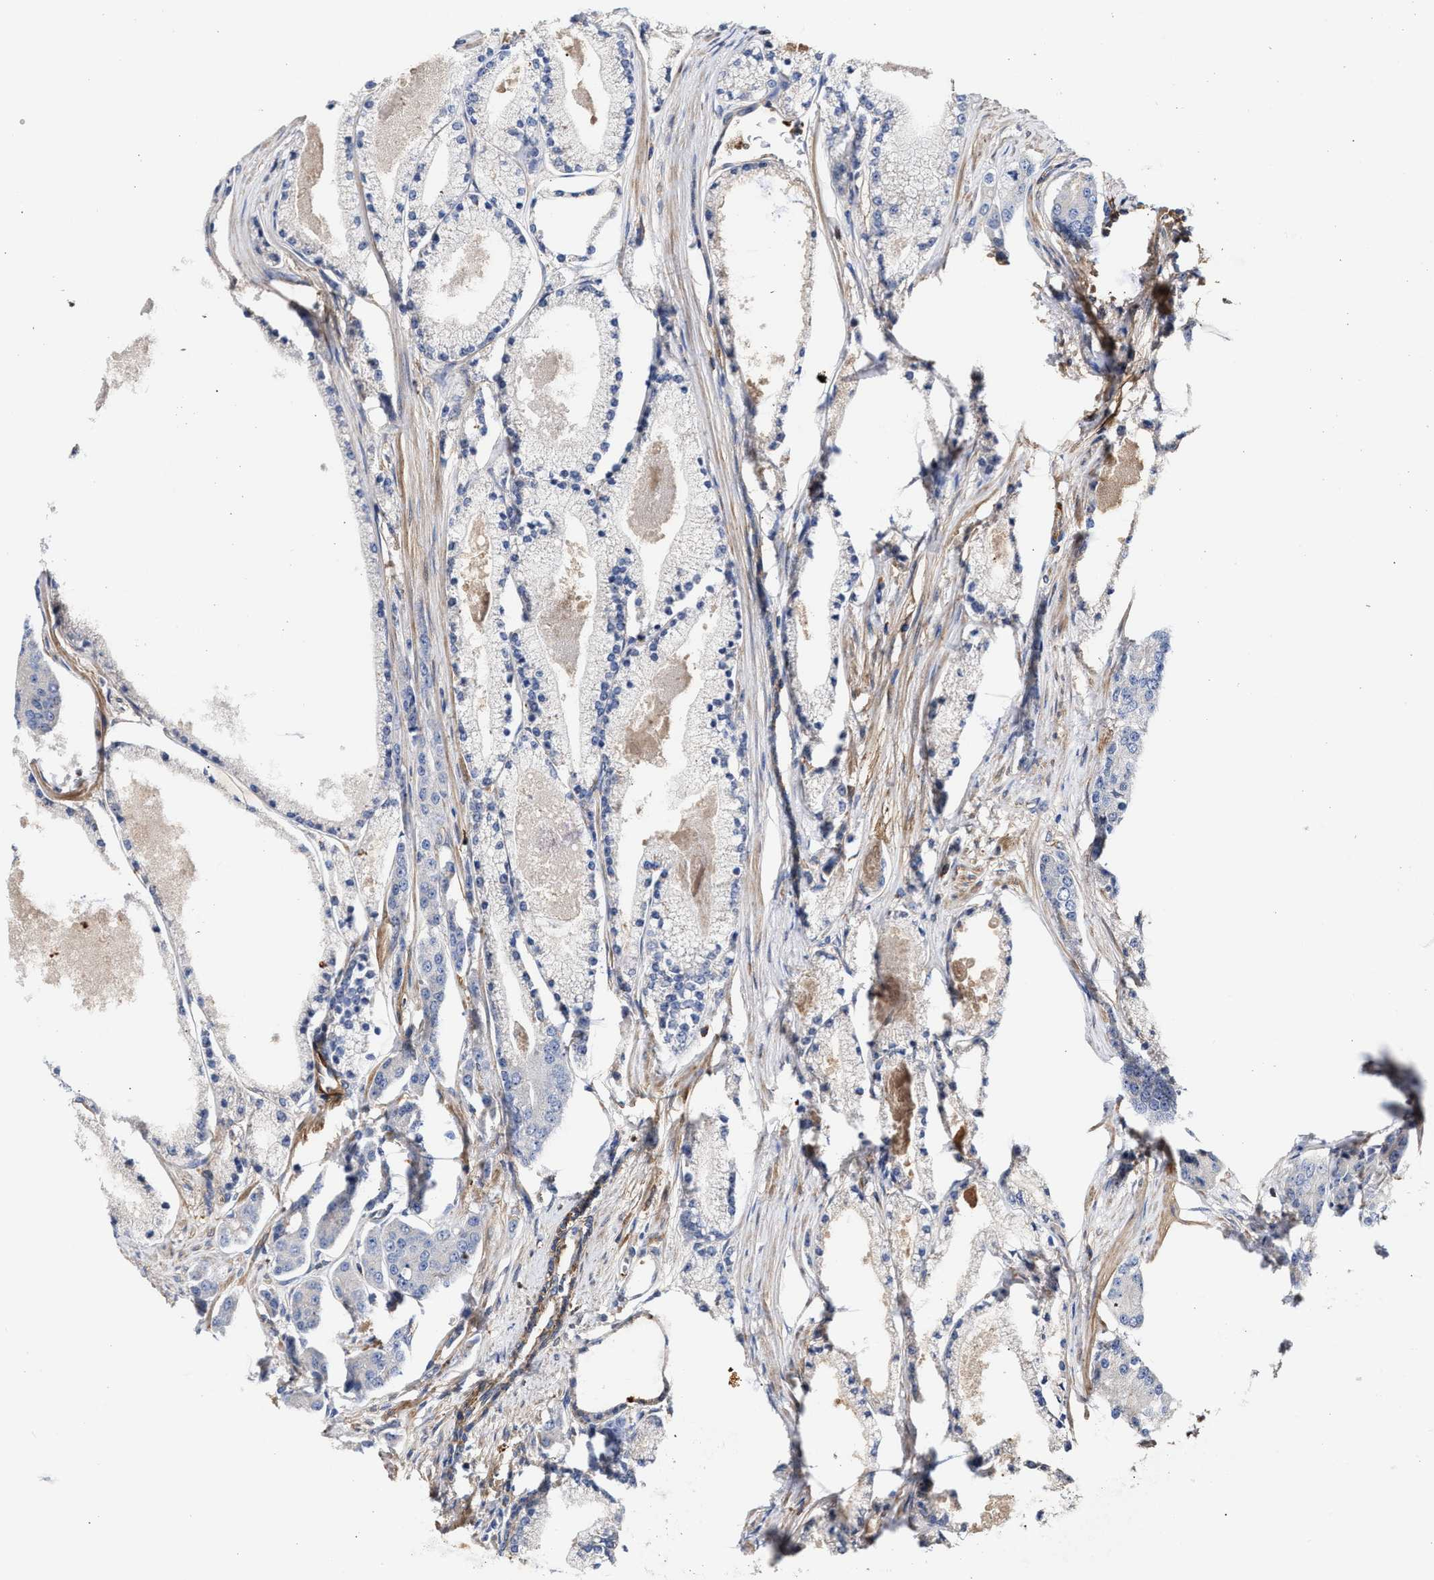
{"staining": {"intensity": "negative", "quantity": "none", "location": "none"}, "tissue": "prostate cancer", "cell_type": "Tumor cells", "image_type": "cancer", "snomed": [{"axis": "morphology", "description": "Adenocarcinoma, High grade"}, {"axis": "topography", "description": "Prostate"}], "caption": "Tumor cells show no significant protein expression in prostate cancer.", "gene": "HS3ST5", "patient": {"sex": "male", "age": 71}}